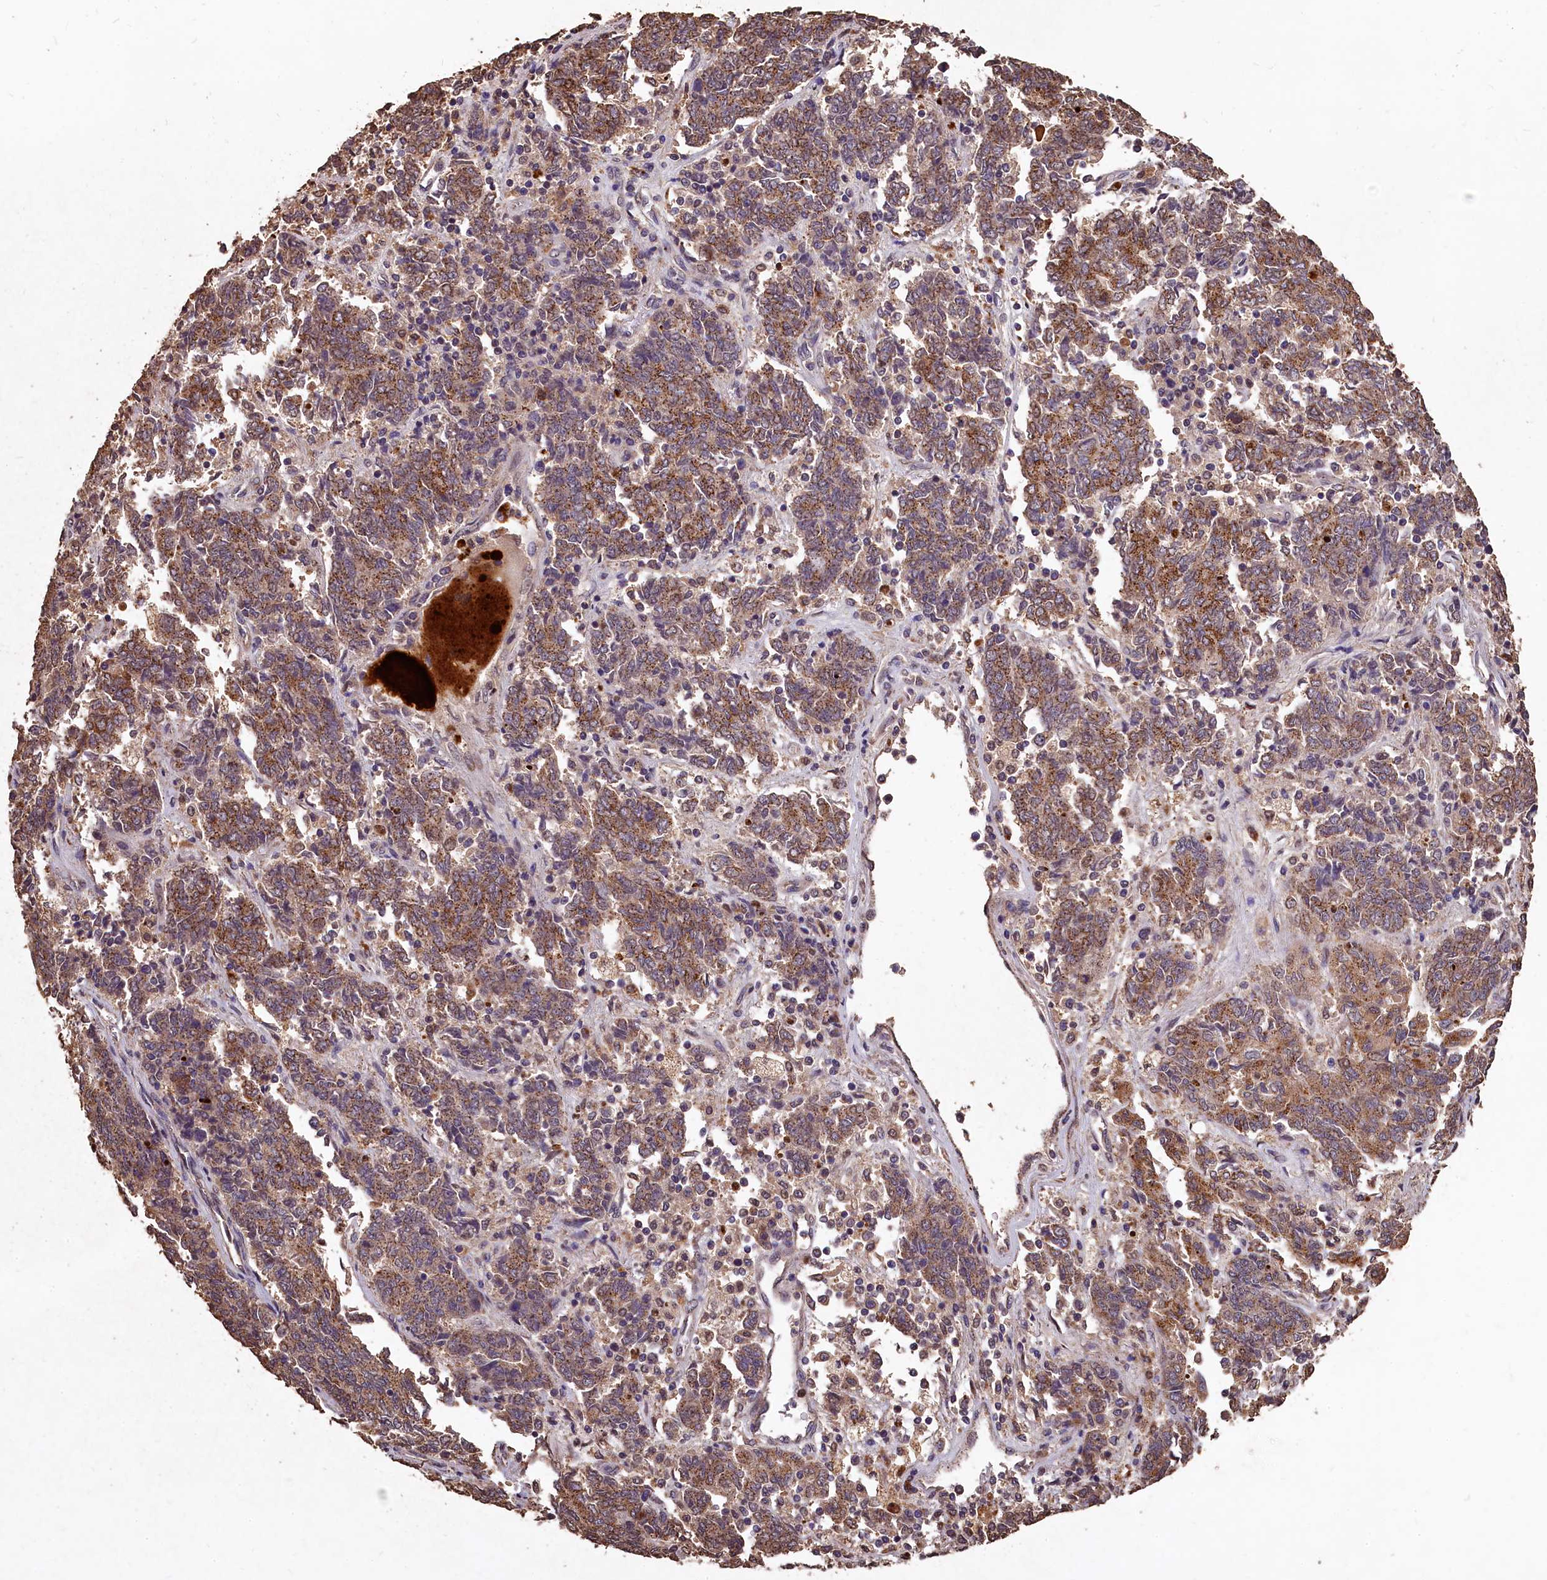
{"staining": {"intensity": "moderate", "quantity": ">75%", "location": "cytoplasmic/membranous"}, "tissue": "endometrial cancer", "cell_type": "Tumor cells", "image_type": "cancer", "snomed": [{"axis": "morphology", "description": "Adenocarcinoma, NOS"}, {"axis": "topography", "description": "Endometrium"}], "caption": "Tumor cells reveal moderate cytoplasmic/membranous expression in approximately >75% of cells in endometrial adenocarcinoma.", "gene": "LSM4", "patient": {"sex": "female", "age": 80}}